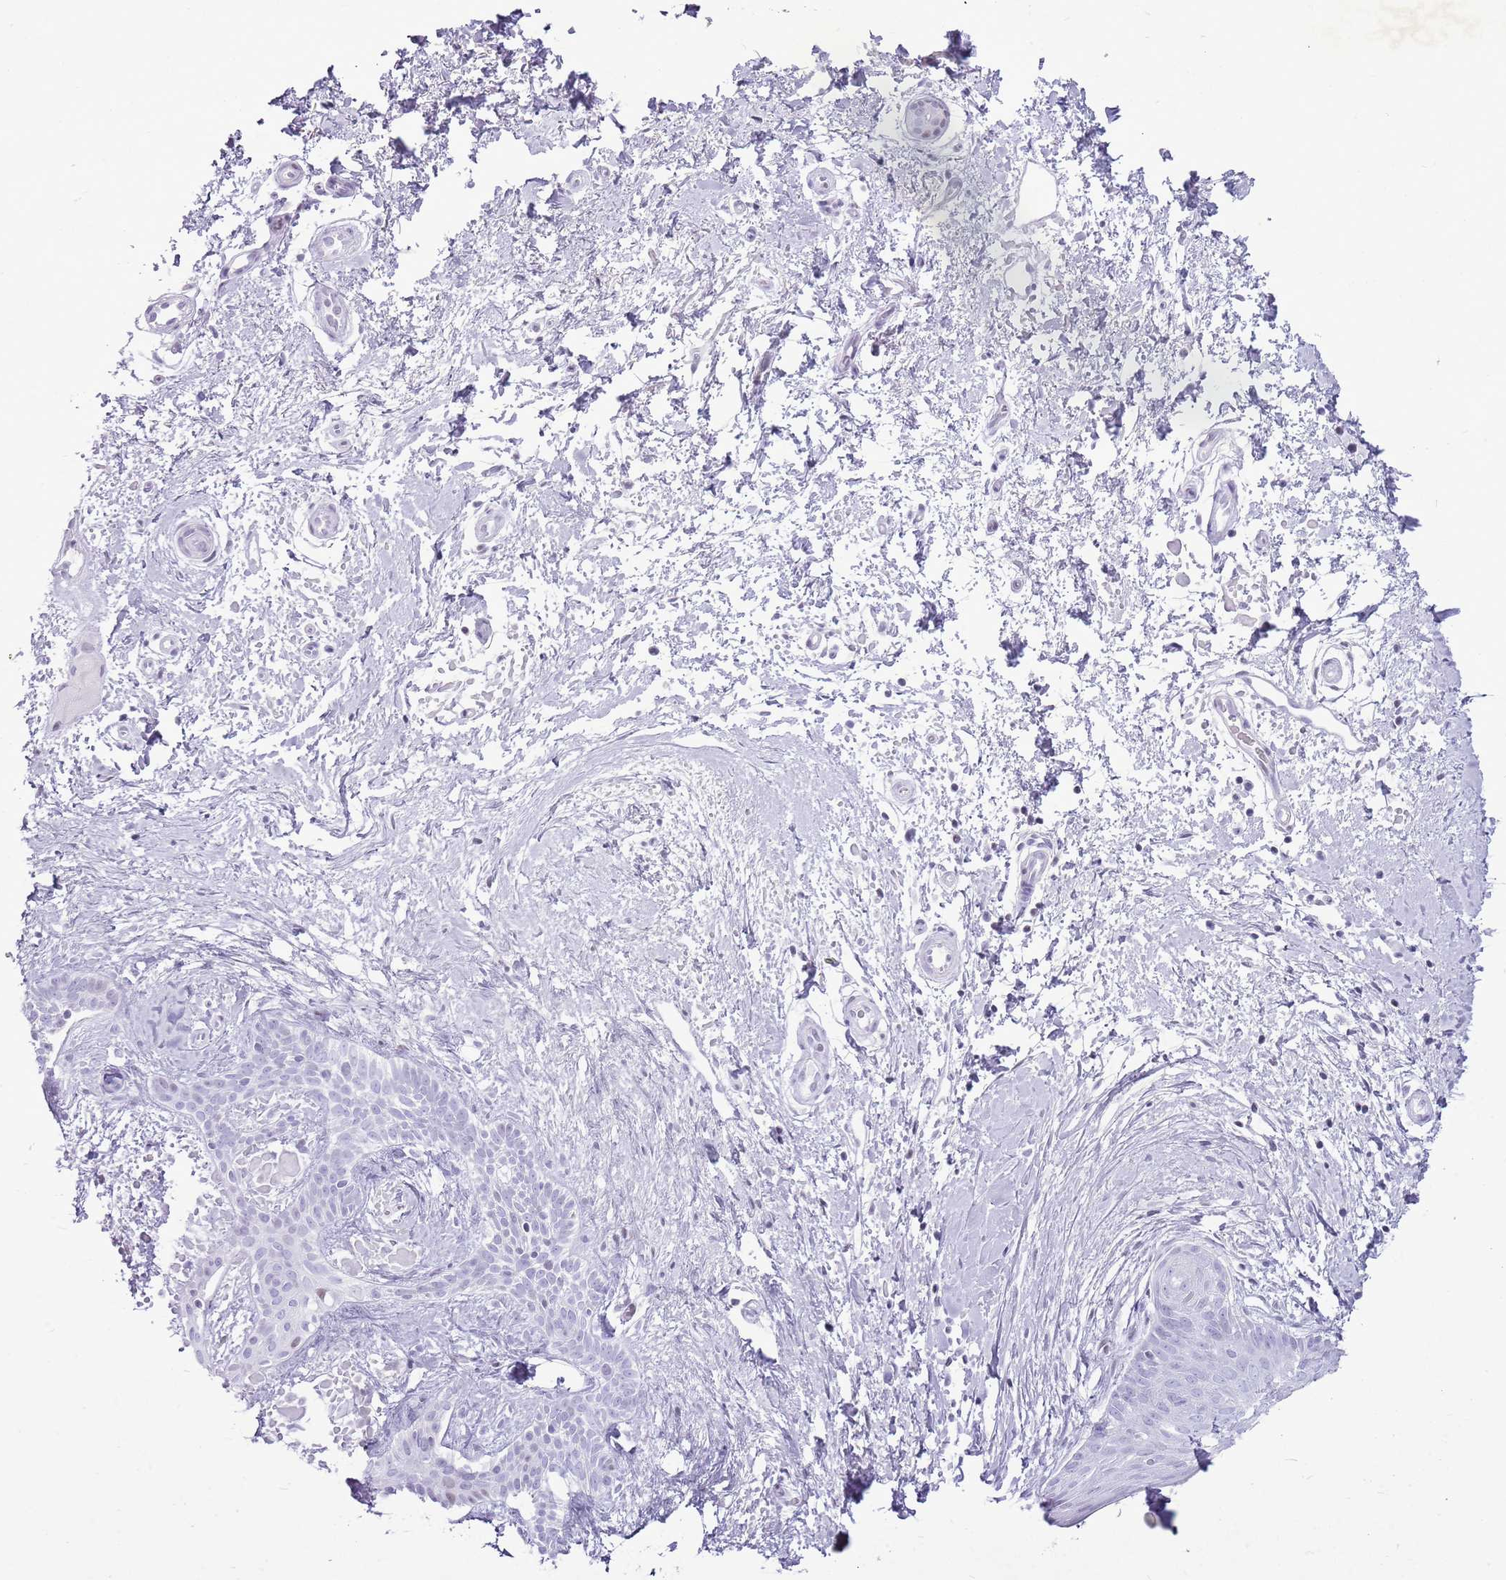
{"staining": {"intensity": "negative", "quantity": "none", "location": "none"}, "tissue": "skin cancer", "cell_type": "Tumor cells", "image_type": "cancer", "snomed": [{"axis": "morphology", "description": "Basal cell carcinoma"}, {"axis": "topography", "description": "Skin"}], "caption": "Image shows no significant protein positivity in tumor cells of skin basal cell carcinoma.", "gene": "ASIP", "patient": {"sex": "male", "age": 78}}